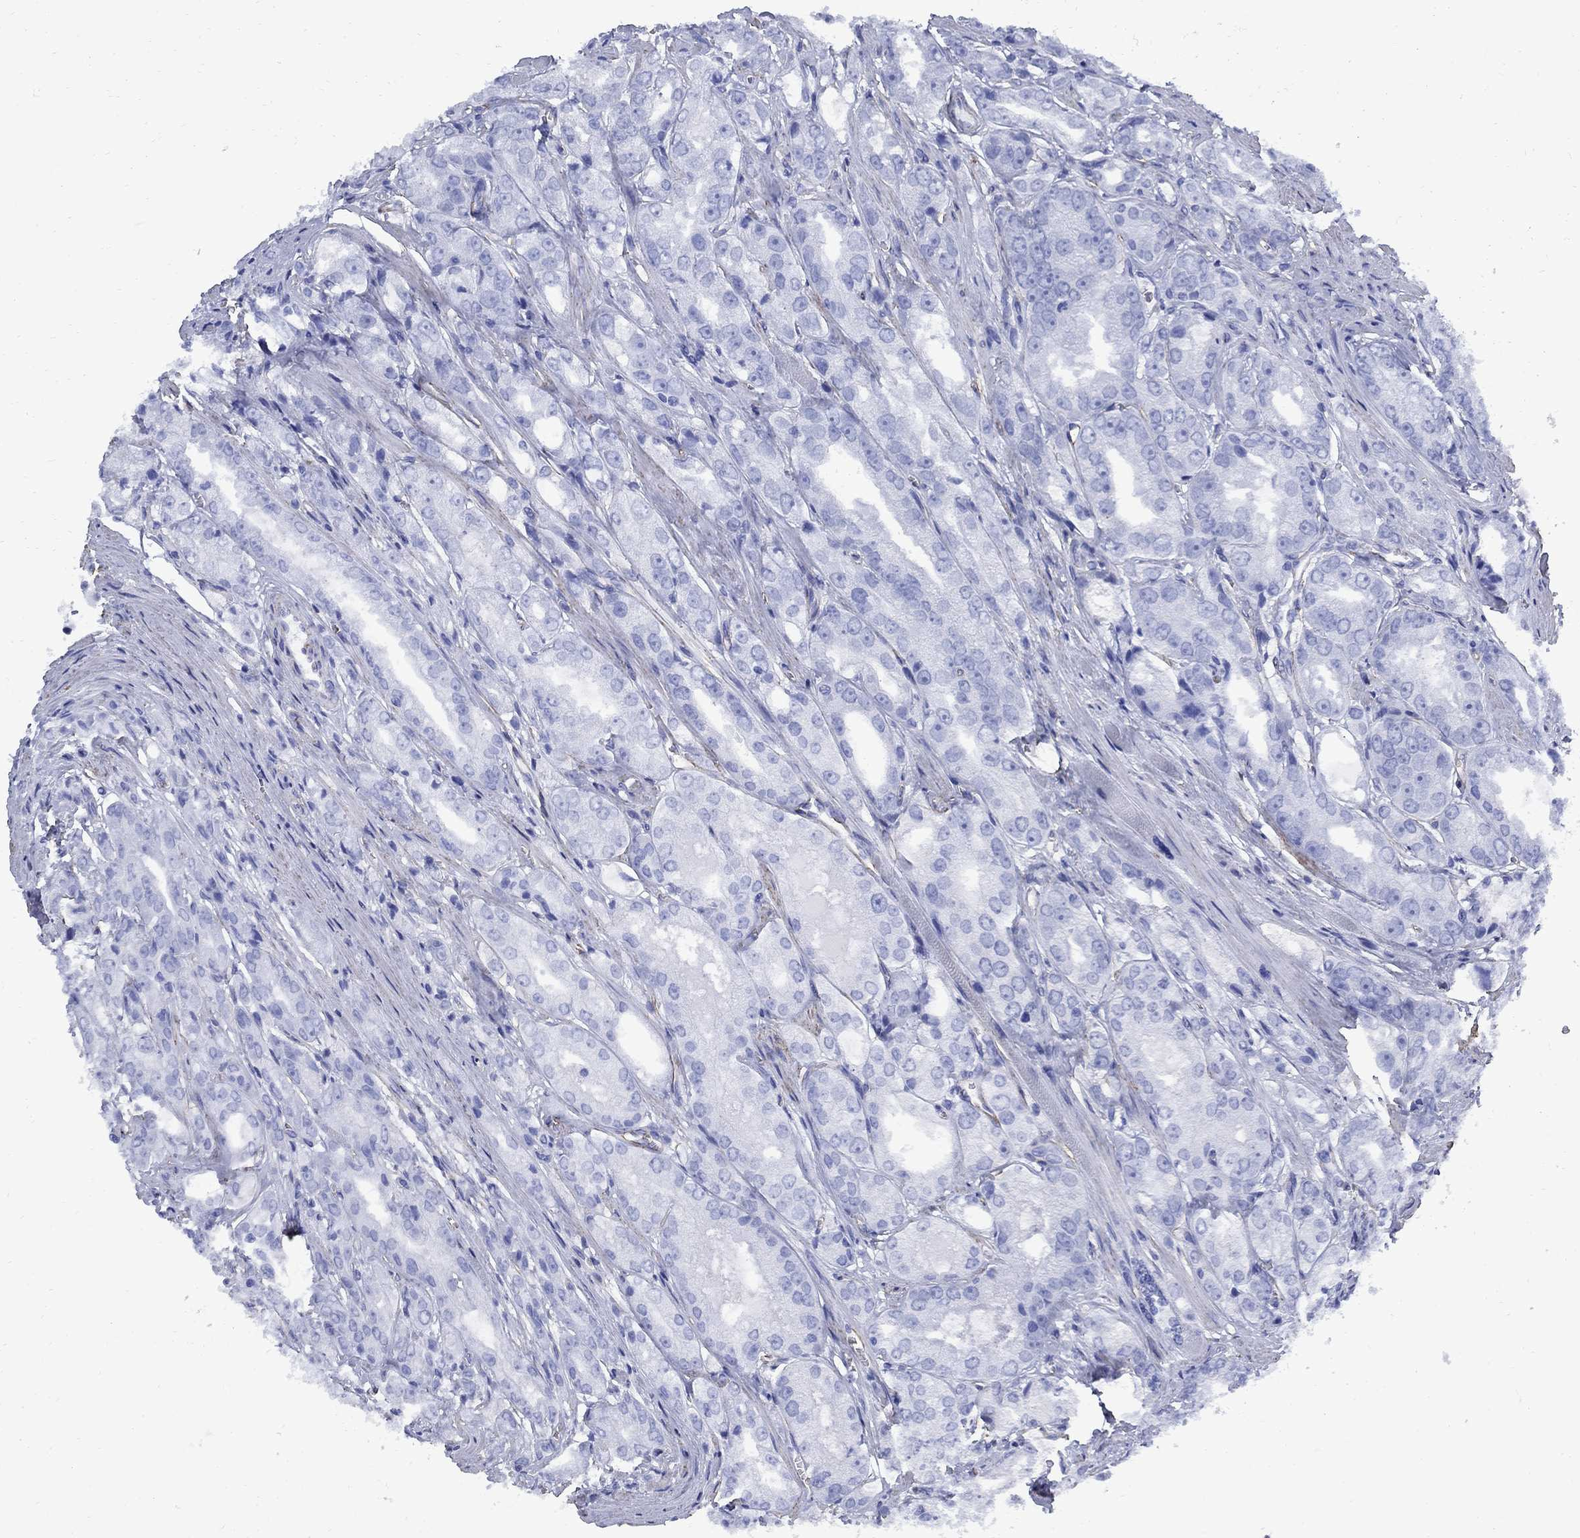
{"staining": {"intensity": "negative", "quantity": "none", "location": "none"}, "tissue": "prostate cancer", "cell_type": "Tumor cells", "image_type": "cancer", "snomed": [{"axis": "morphology", "description": "Adenocarcinoma, NOS"}, {"axis": "morphology", "description": "Adenocarcinoma, High grade"}, {"axis": "topography", "description": "Prostate"}], "caption": "Immunohistochemical staining of human prostate adenocarcinoma demonstrates no significant staining in tumor cells.", "gene": "VTN", "patient": {"sex": "male", "age": 70}}